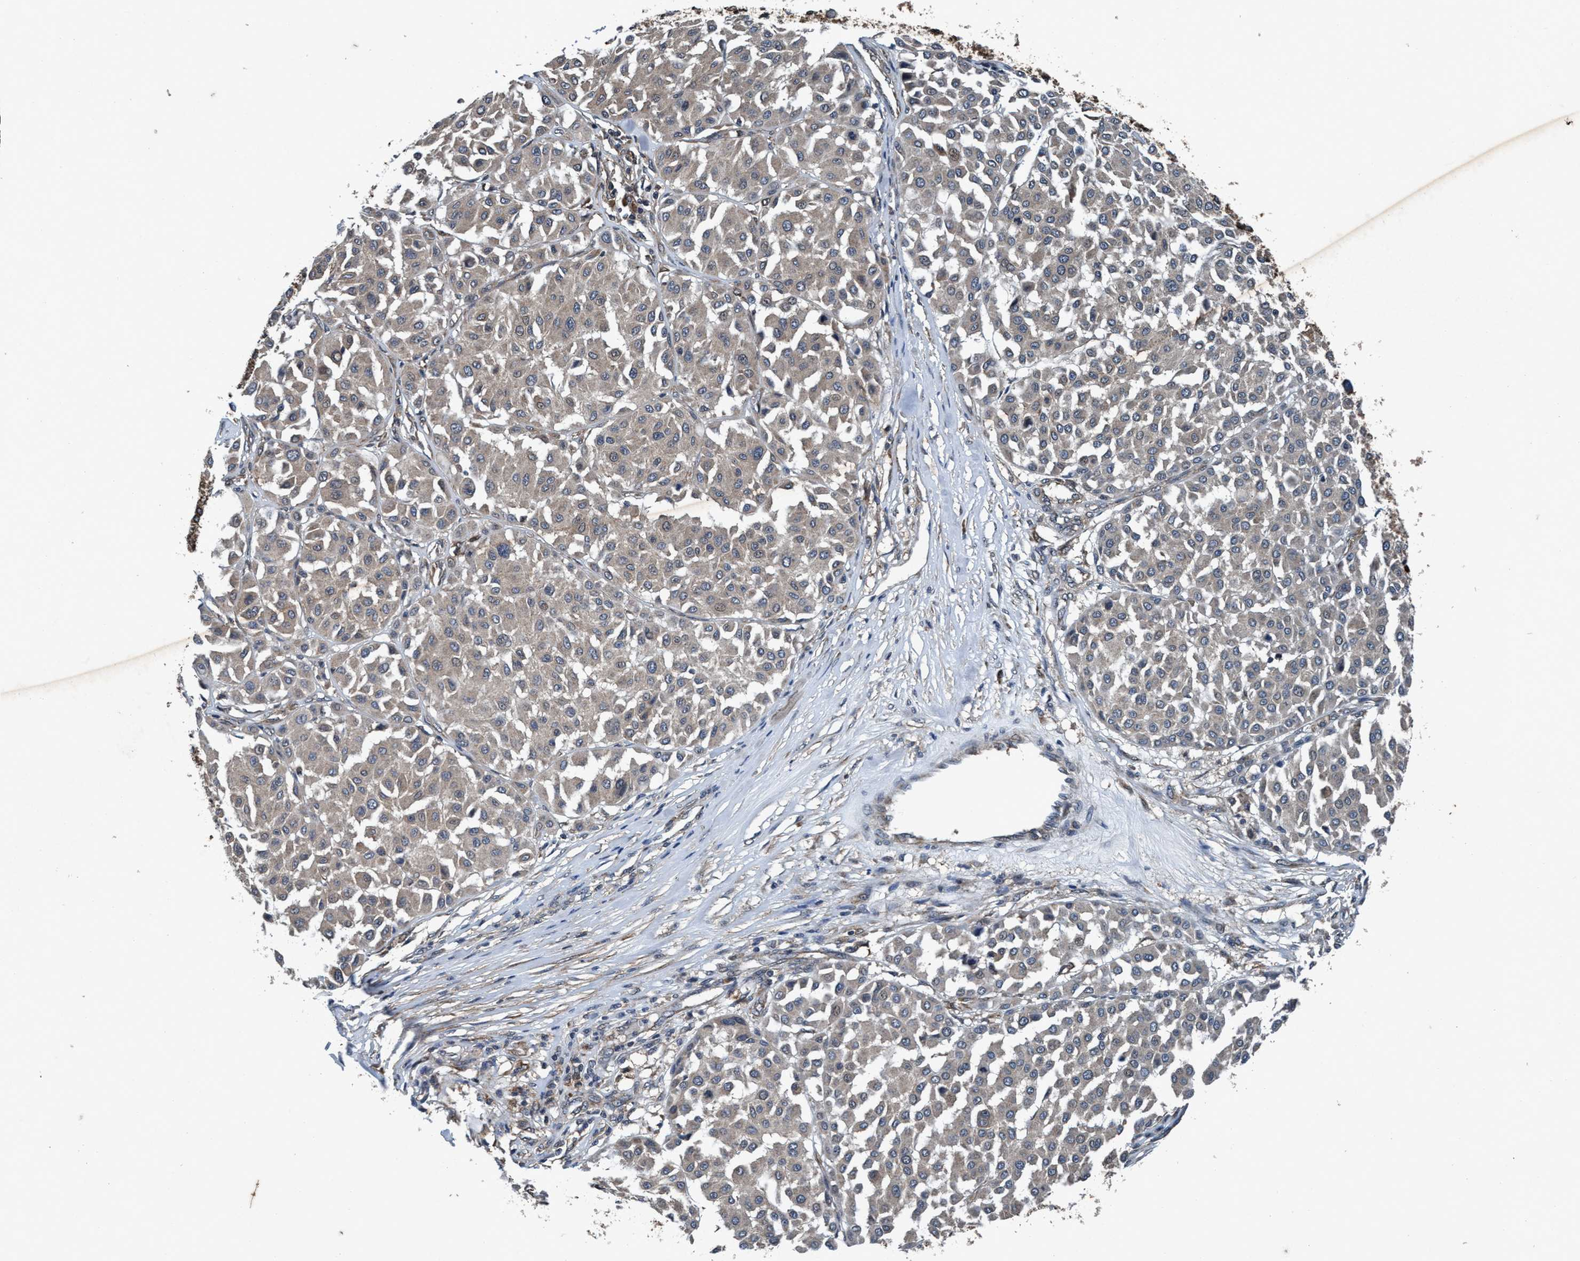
{"staining": {"intensity": "moderate", "quantity": "<25%", "location": "nuclear"}, "tissue": "melanoma", "cell_type": "Tumor cells", "image_type": "cancer", "snomed": [{"axis": "morphology", "description": "Malignant melanoma, Metastatic site"}, {"axis": "topography", "description": "Soft tissue"}], "caption": "This histopathology image demonstrates IHC staining of human malignant melanoma (metastatic site), with low moderate nuclear expression in about <25% of tumor cells.", "gene": "AKT1S1", "patient": {"sex": "male", "age": 41}}